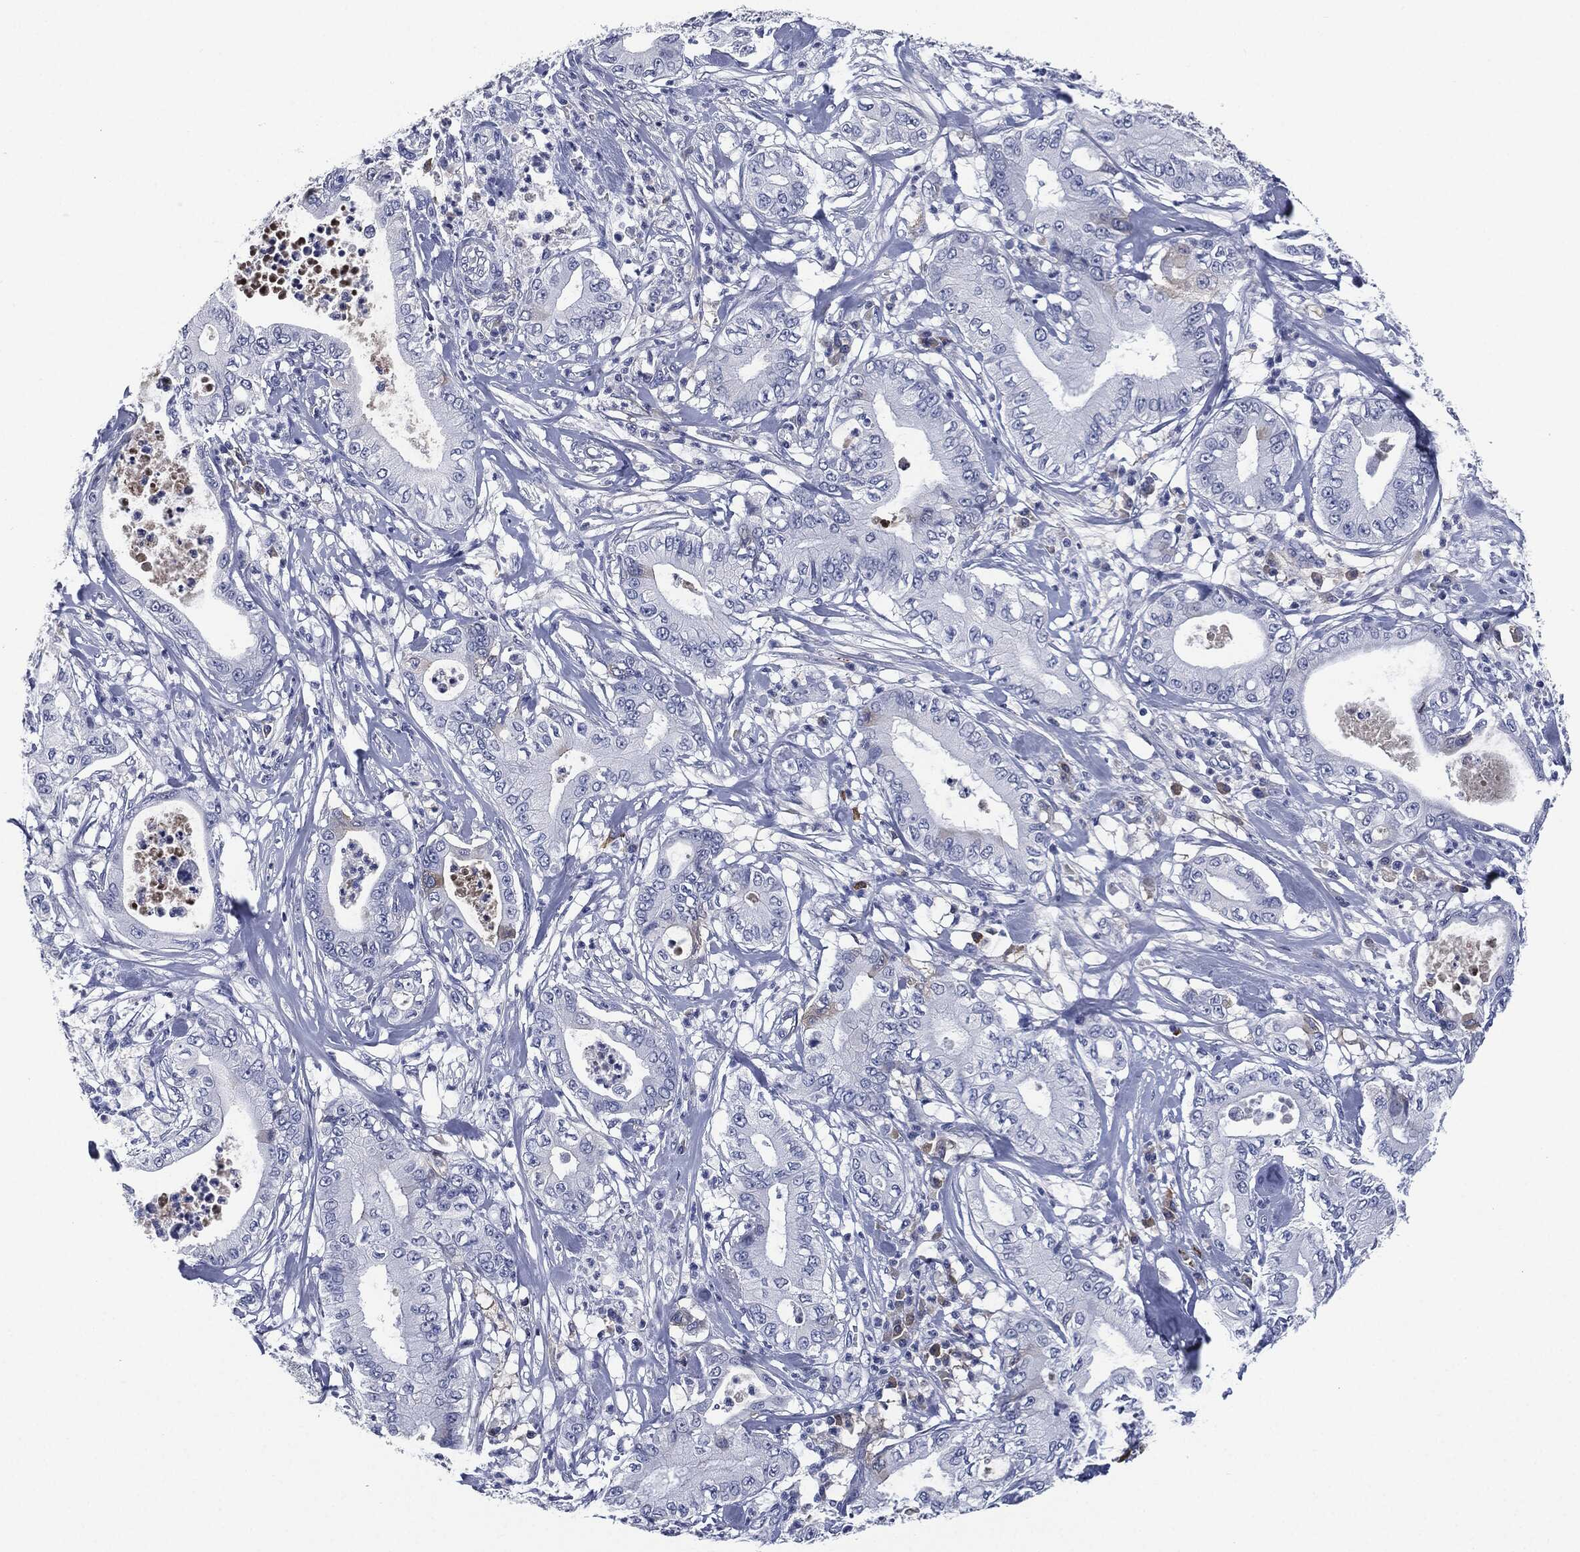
{"staining": {"intensity": "negative", "quantity": "none", "location": "none"}, "tissue": "pancreatic cancer", "cell_type": "Tumor cells", "image_type": "cancer", "snomed": [{"axis": "morphology", "description": "Adenocarcinoma, NOS"}, {"axis": "topography", "description": "Pancreas"}], "caption": "DAB (3,3'-diaminobenzidine) immunohistochemical staining of pancreatic adenocarcinoma exhibits no significant expression in tumor cells.", "gene": "SIGLEC7", "patient": {"sex": "male", "age": 71}}